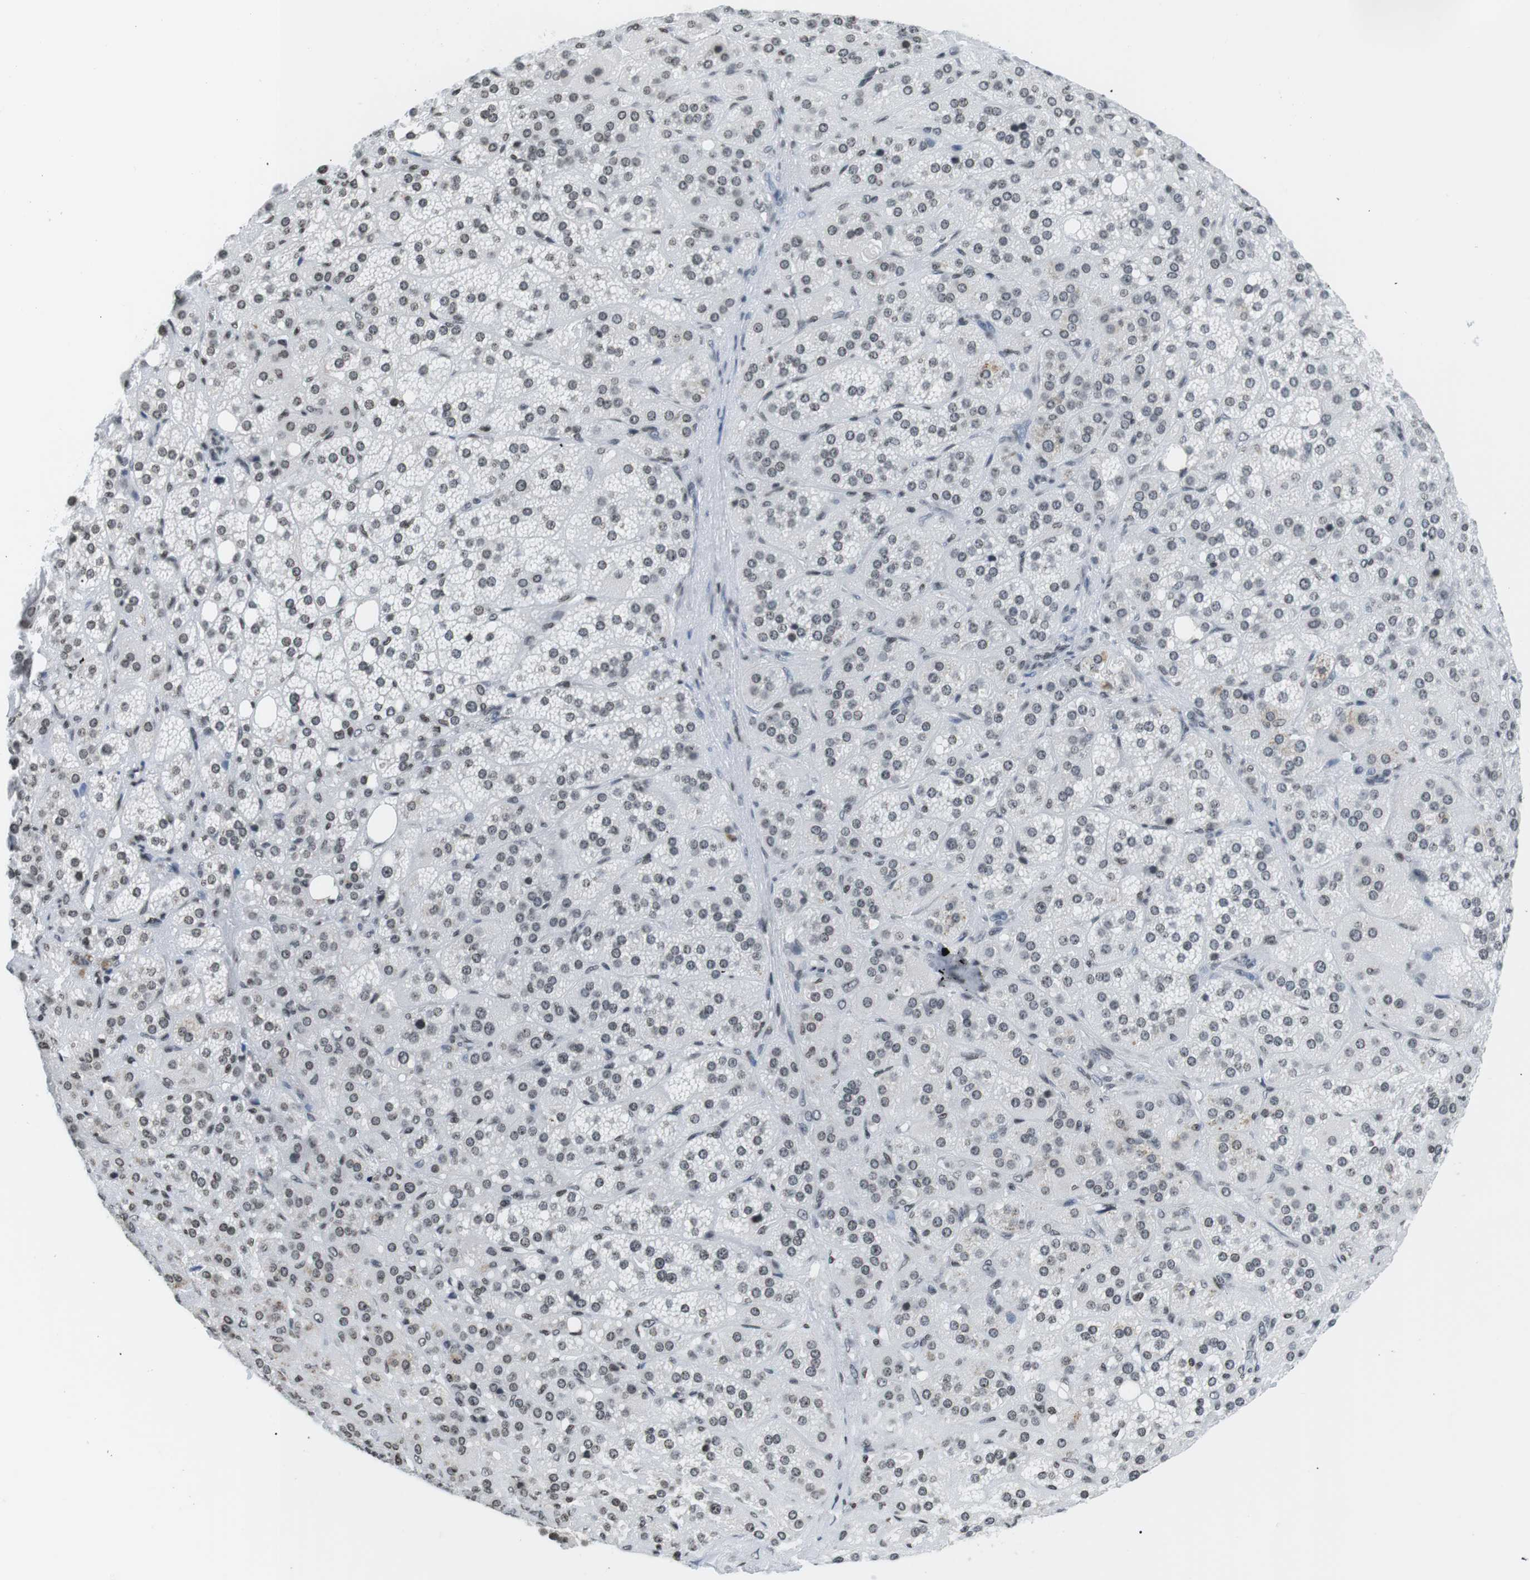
{"staining": {"intensity": "weak", "quantity": "25%-75%", "location": "nuclear"}, "tissue": "adrenal gland", "cell_type": "Glandular cells", "image_type": "normal", "snomed": [{"axis": "morphology", "description": "Normal tissue, NOS"}, {"axis": "topography", "description": "Adrenal gland"}], "caption": "Immunohistochemistry (IHC) staining of normal adrenal gland, which exhibits low levels of weak nuclear staining in approximately 25%-75% of glandular cells indicating weak nuclear protein staining. The staining was performed using DAB (brown) for protein detection and nuclei were counterstained in hematoxylin (blue).", "gene": "E2F2", "patient": {"sex": "female", "age": 59}}